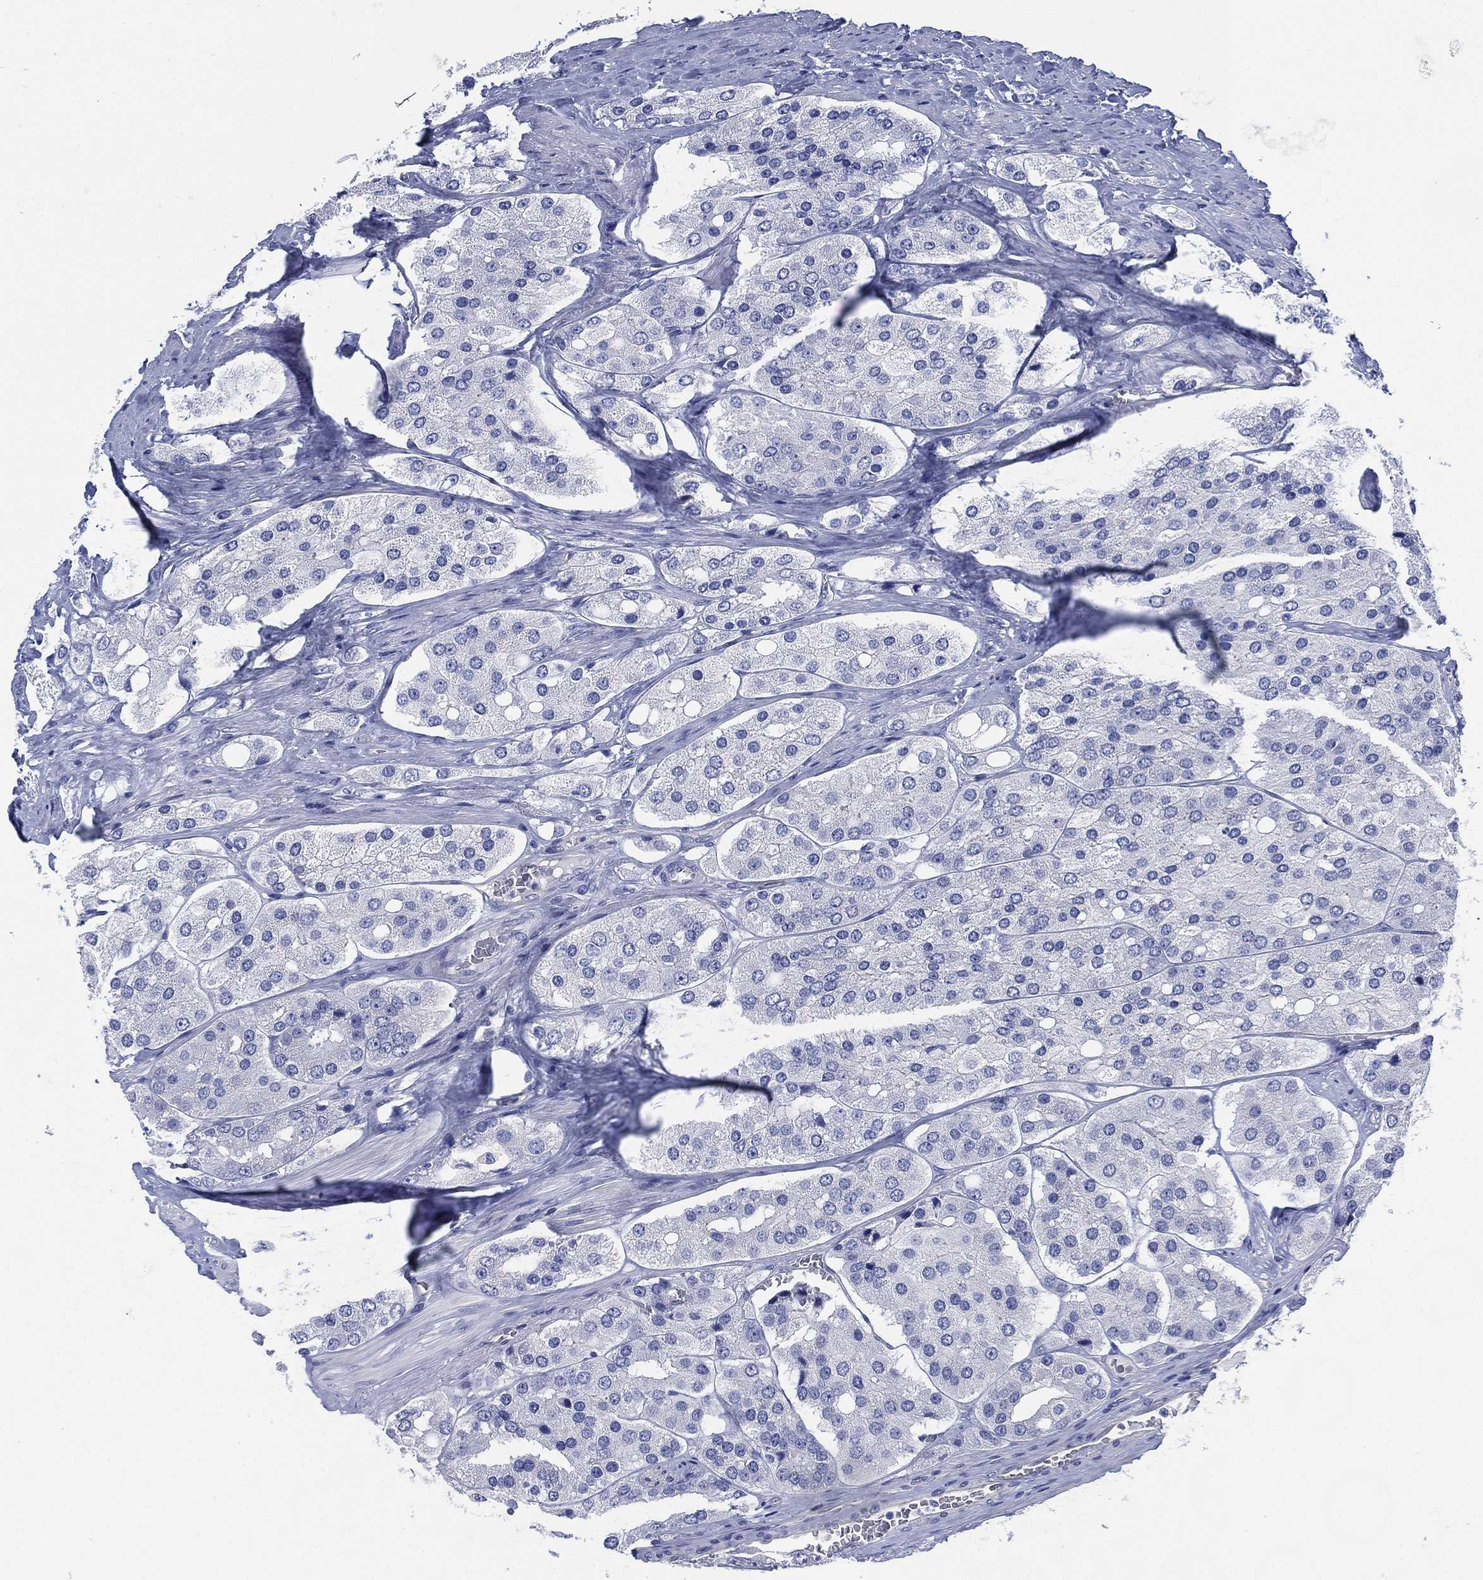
{"staining": {"intensity": "negative", "quantity": "none", "location": "none"}, "tissue": "prostate cancer", "cell_type": "Tumor cells", "image_type": "cancer", "snomed": [{"axis": "morphology", "description": "Adenocarcinoma, Low grade"}, {"axis": "topography", "description": "Prostate"}], "caption": "DAB immunohistochemical staining of prostate cancer shows no significant positivity in tumor cells.", "gene": "CCDC70", "patient": {"sex": "male", "age": 69}}